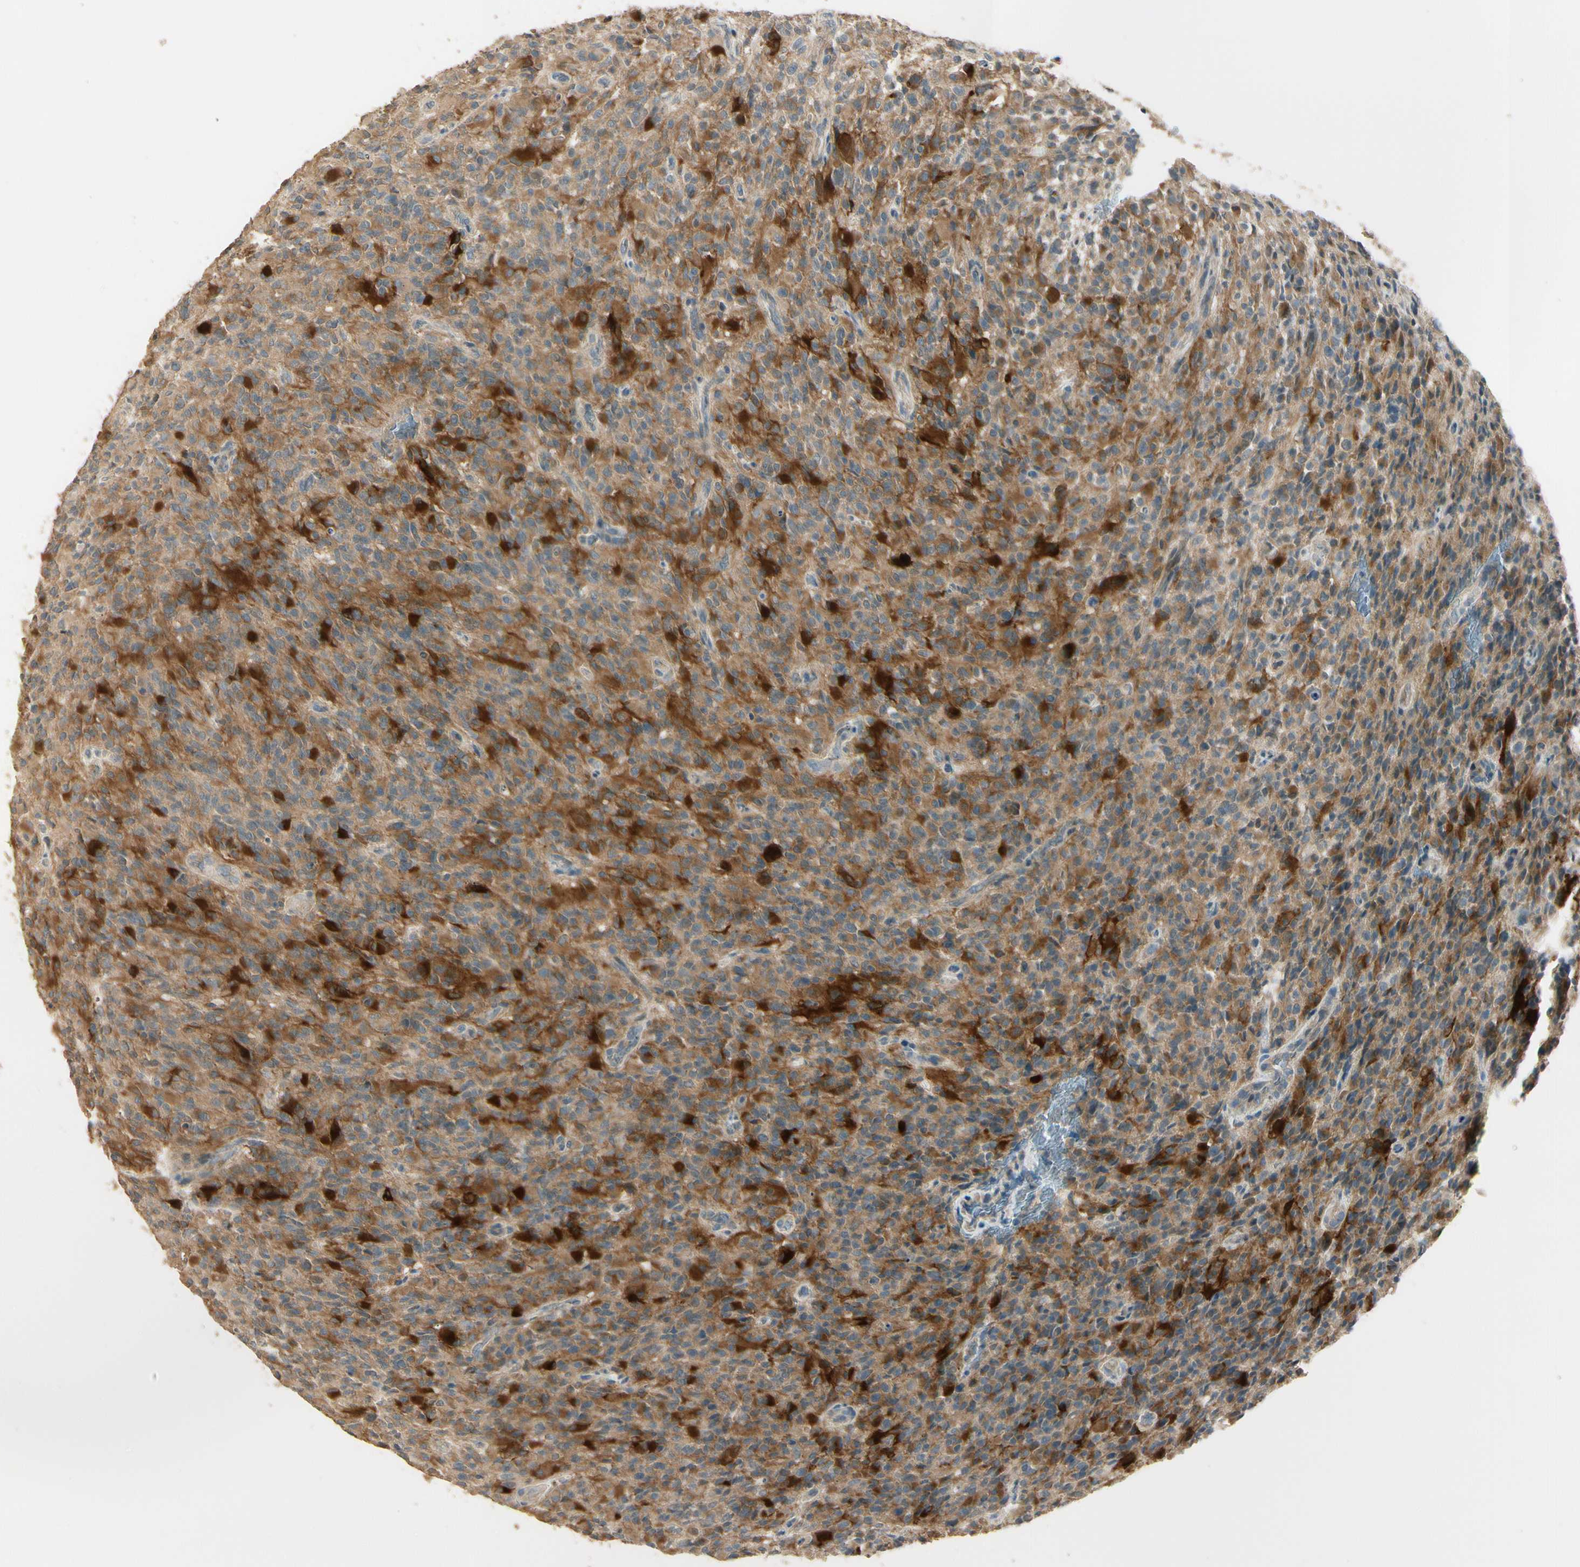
{"staining": {"intensity": "moderate", "quantity": ">75%", "location": "cytoplasmic/membranous"}, "tissue": "glioma", "cell_type": "Tumor cells", "image_type": "cancer", "snomed": [{"axis": "morphology", "description": "Glioma, malignant, High grade"}, {"axis": "topography", "description": "Brain"}], "caption": "Protein staining demonstrates moderate cytoplasmic/membranous staining in approximately >75% of tumor cells in malignant glioma (high-grade).", "gene": "PLXNA1", "patient": {"sex": "male", "age": 71}}